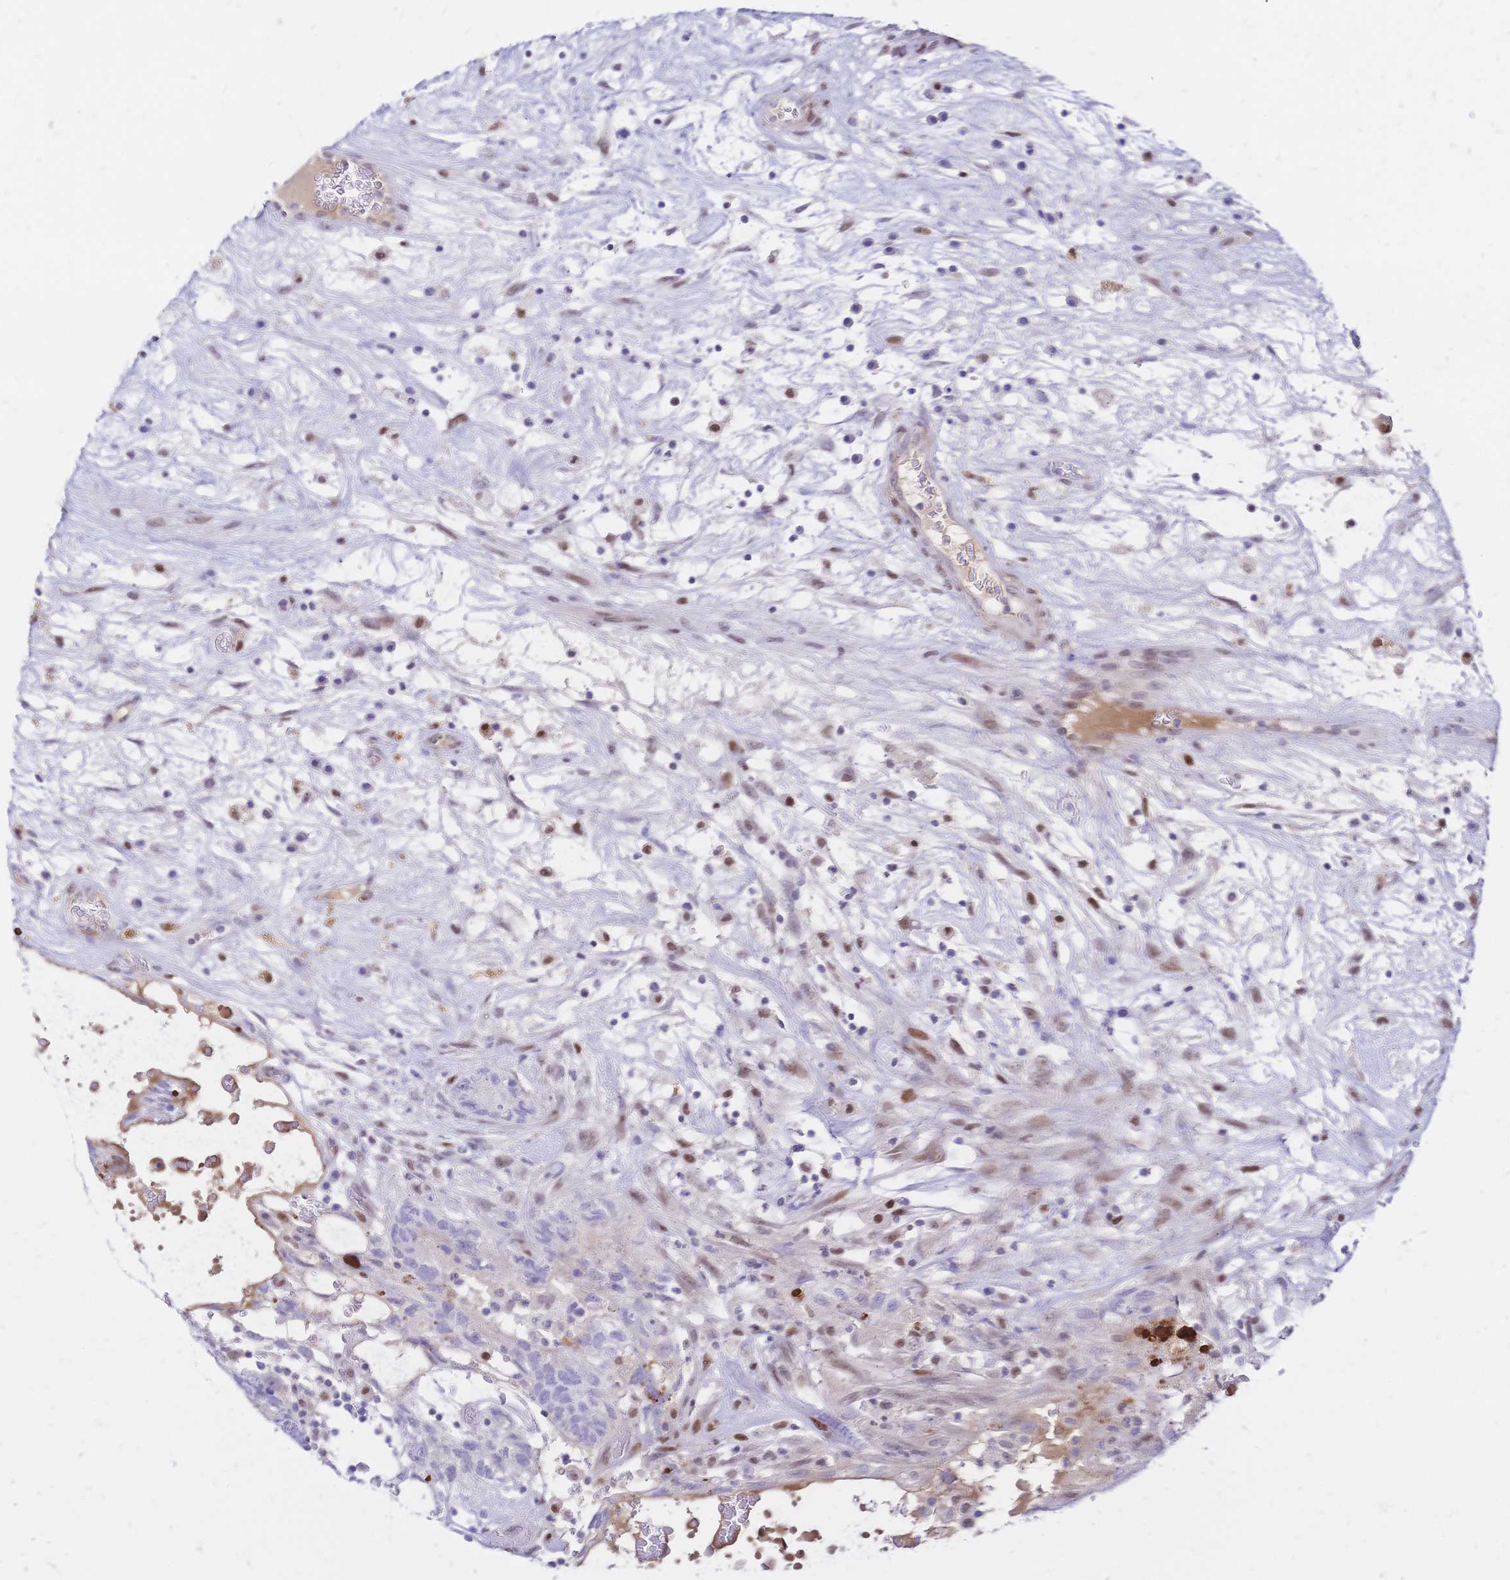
{"staining": {"intensity": "negative", "quantity": "none", "location": "none"}, "tissue": "testis cancer", "cell_type": "Tumor cells", "image_type": "cancer", "snomed": [{"axis": "morphology", "description": "Normal tissue, NOS"}, {"axis": "morphology", "description": "Carcinoma, Embryonal, NOS"}, {"axis": "topography", "description": "Testis"}], "caption": "This is an IHC histopathology image of human embryonal carcinoma (testis). There is no staining in tumor cells.", "gene": "NFIC", "patient": {"sex": "male", "age": 32}}